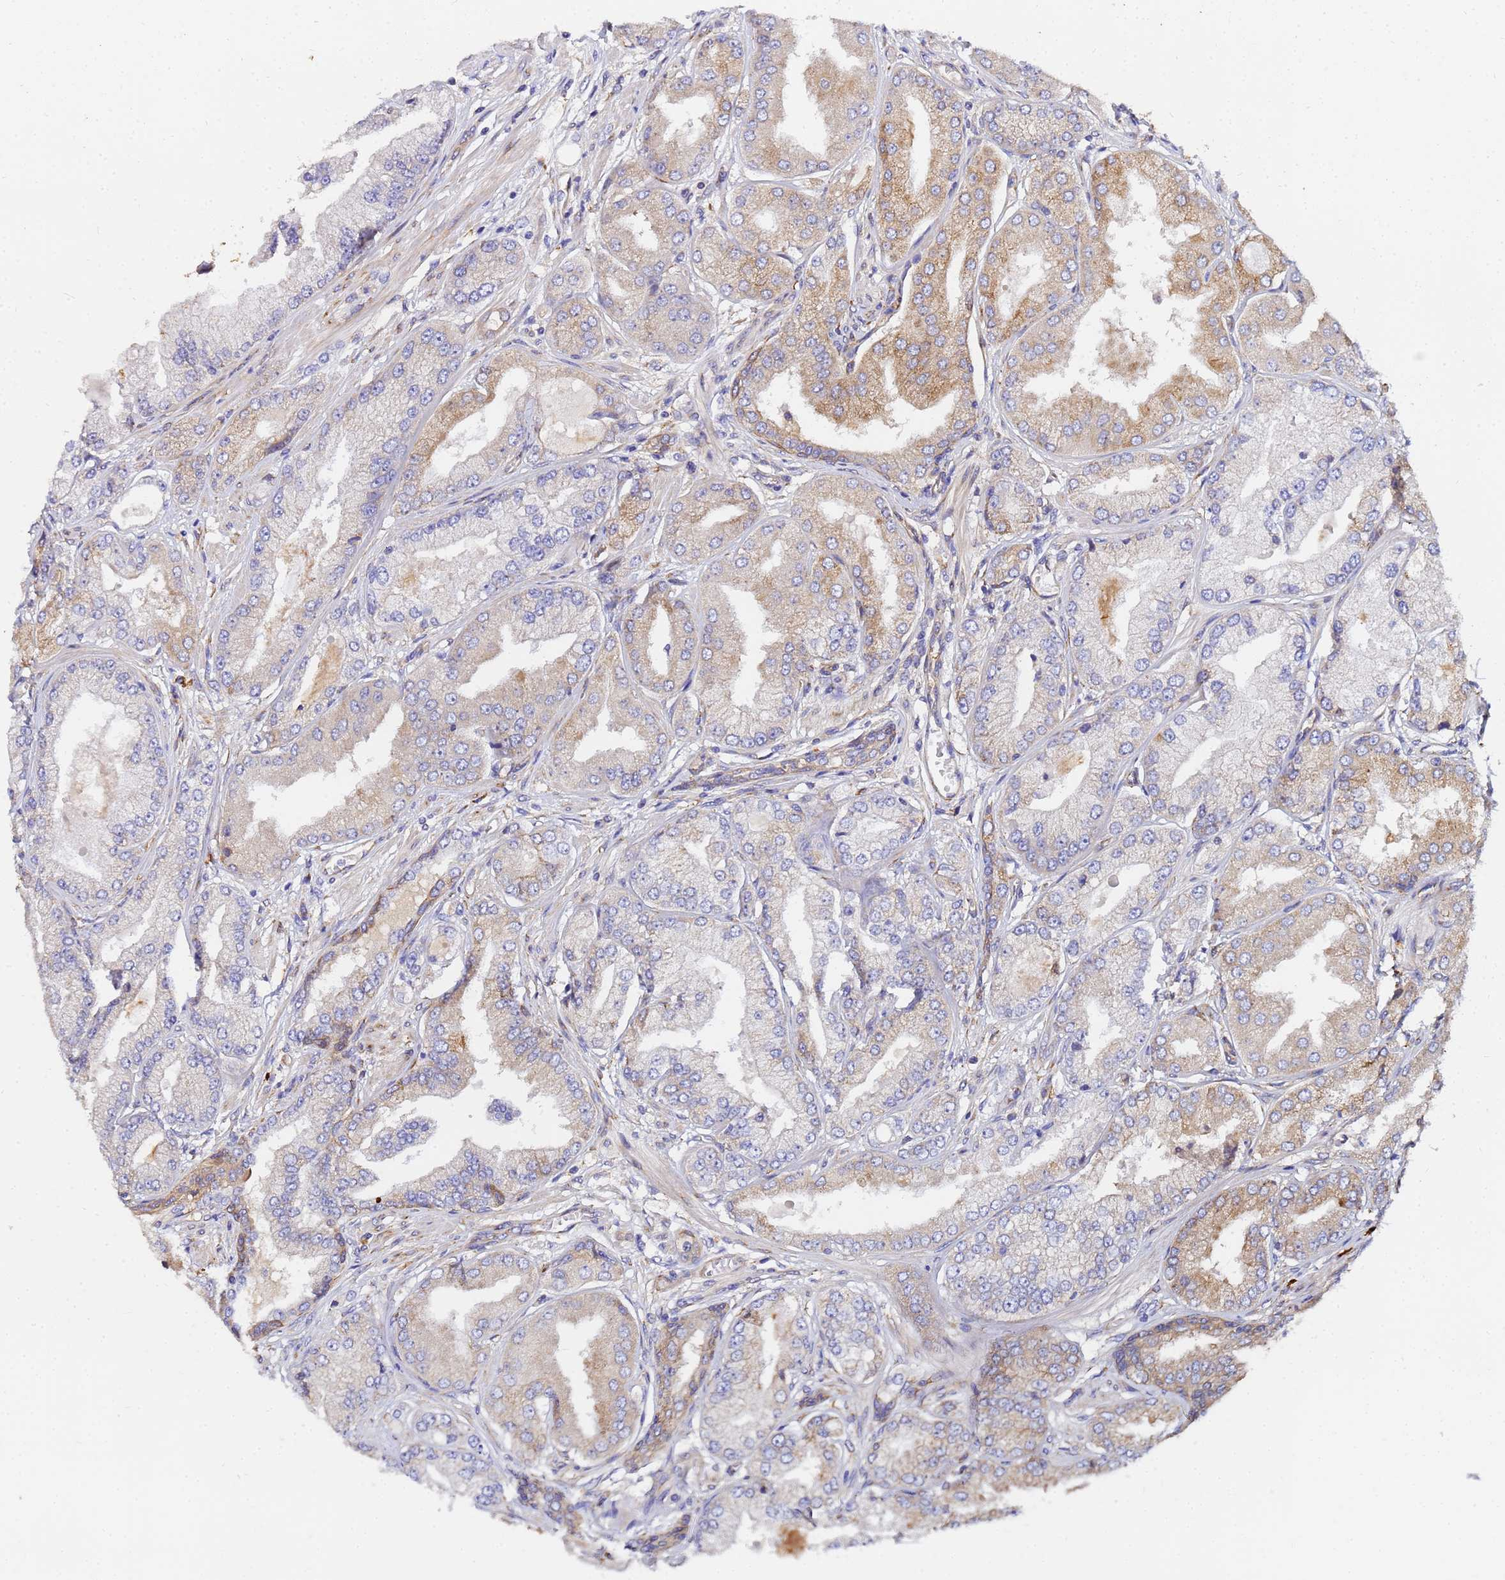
{"staining": {"intensity": "moderate", "quantity": "<25%", "location": "cytoplasmic/membranous"}, "tissue": "prostate cancer", "cell_type": "Tumor cells", "image_type": "cancer", "snomed": [{"axis": "morphology", "description": "Adenocarcinoma, Low grade"}, {"axis": "topography", "description": "Prostate"}], "caption": "DAB immunohistochemical staining of prostate adenocarcinoma (low-grade) exhibits moderate cytoplasmic/membranous protein expression in about <25% of tumor cells.", "gene": "POM121", "patient": {"sex": "male", "age": 55}}